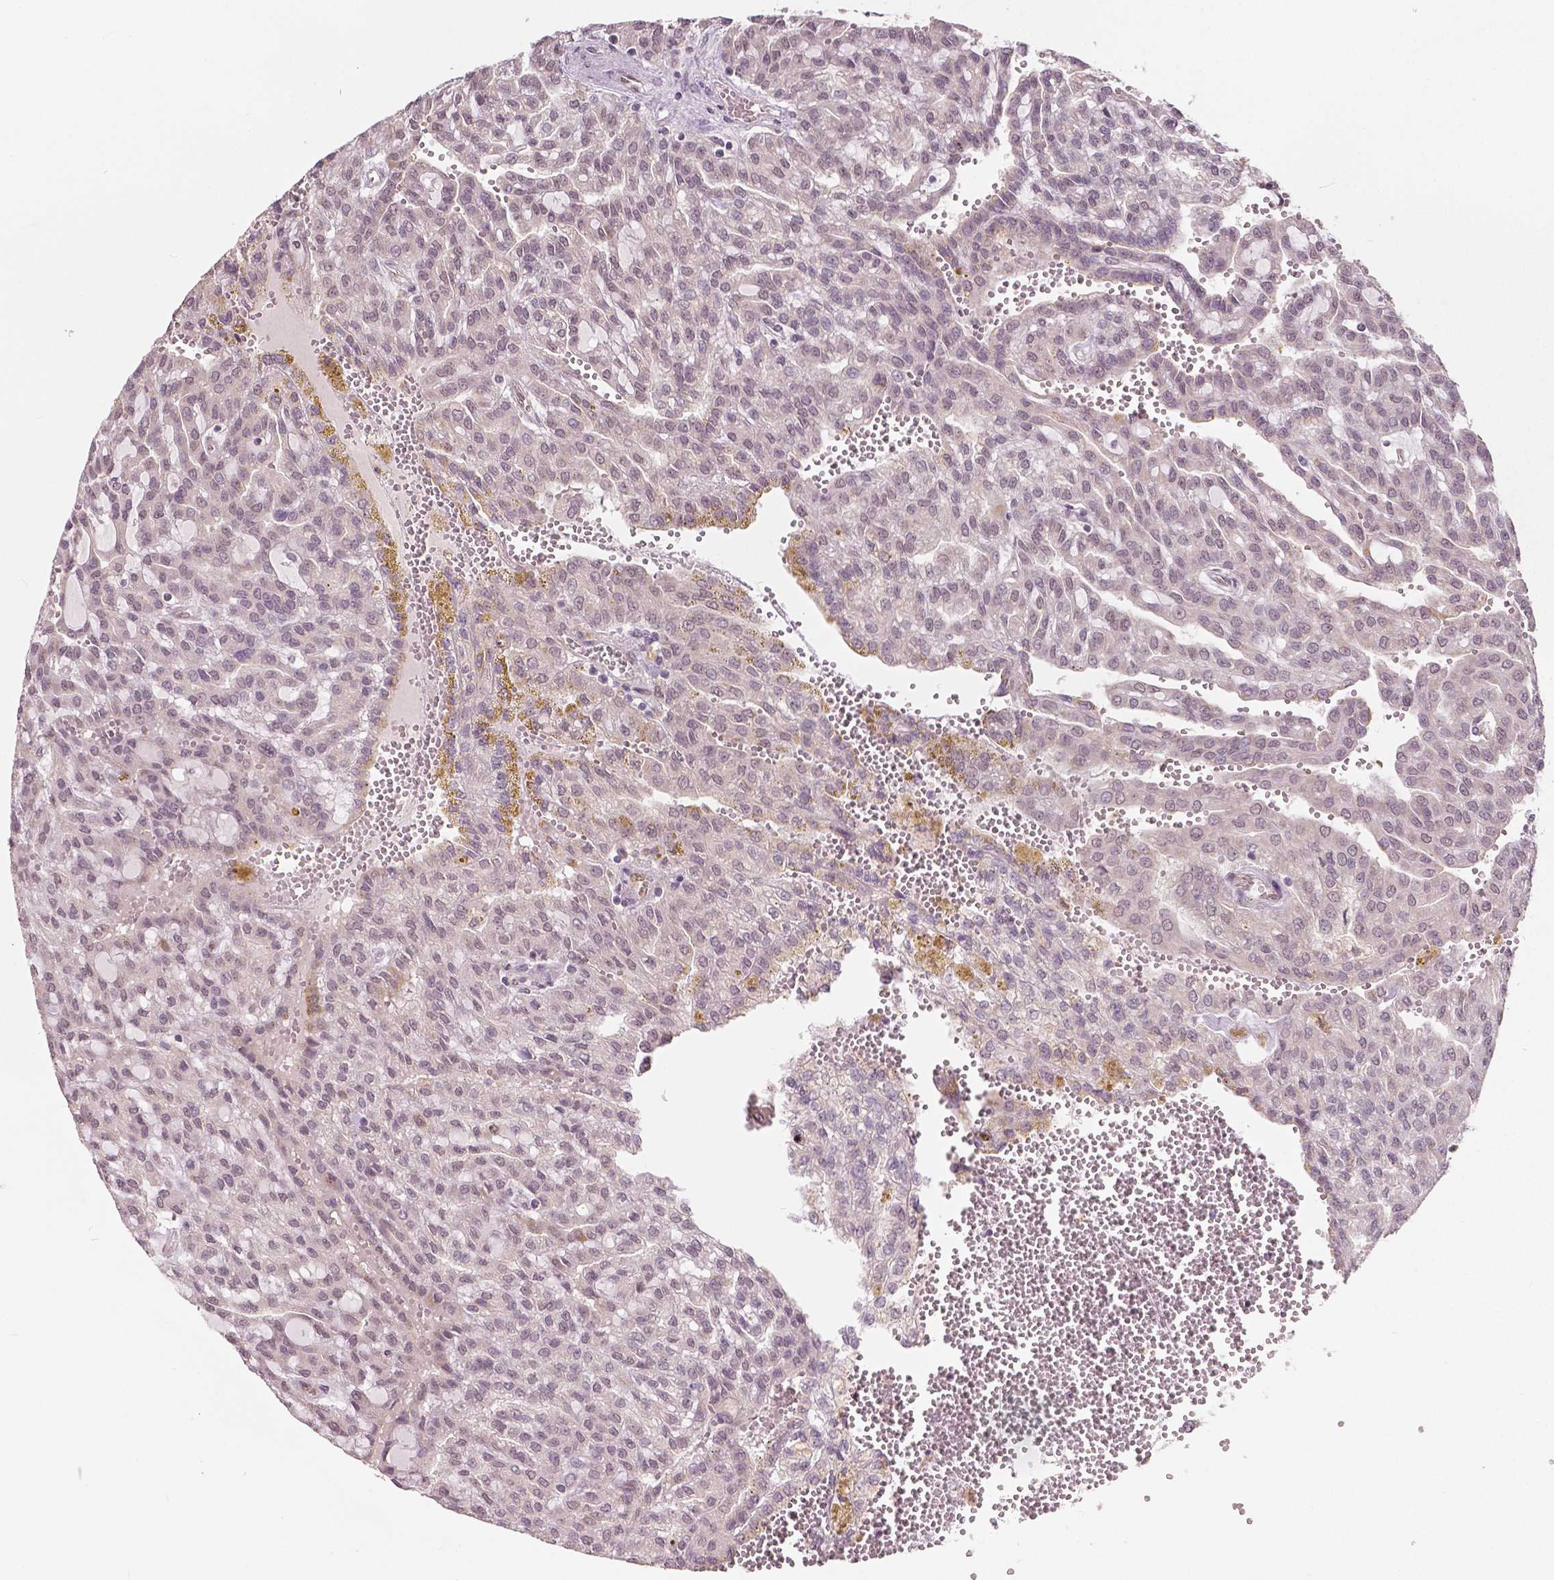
{"staining": {"intensity": "negative", "quantity": "none", "location": "none"}, "tissue": "renal cancer", "cell_type": "Tumor cells", "image_type": "cancer", "snomed": [{"axis": "morphology", "description": "Adenocarcinoma, NOS"}, {"axis": "topography", "description": "Kidney"}], "caption": "A high-resolution micrograph shows immunohistochemistry staining of renal adenocarcinoma, which demonstrates no significant expression in tumor cells.", "gene": "HMBOX1", "patient": {"sex": "male", "age": 63}}